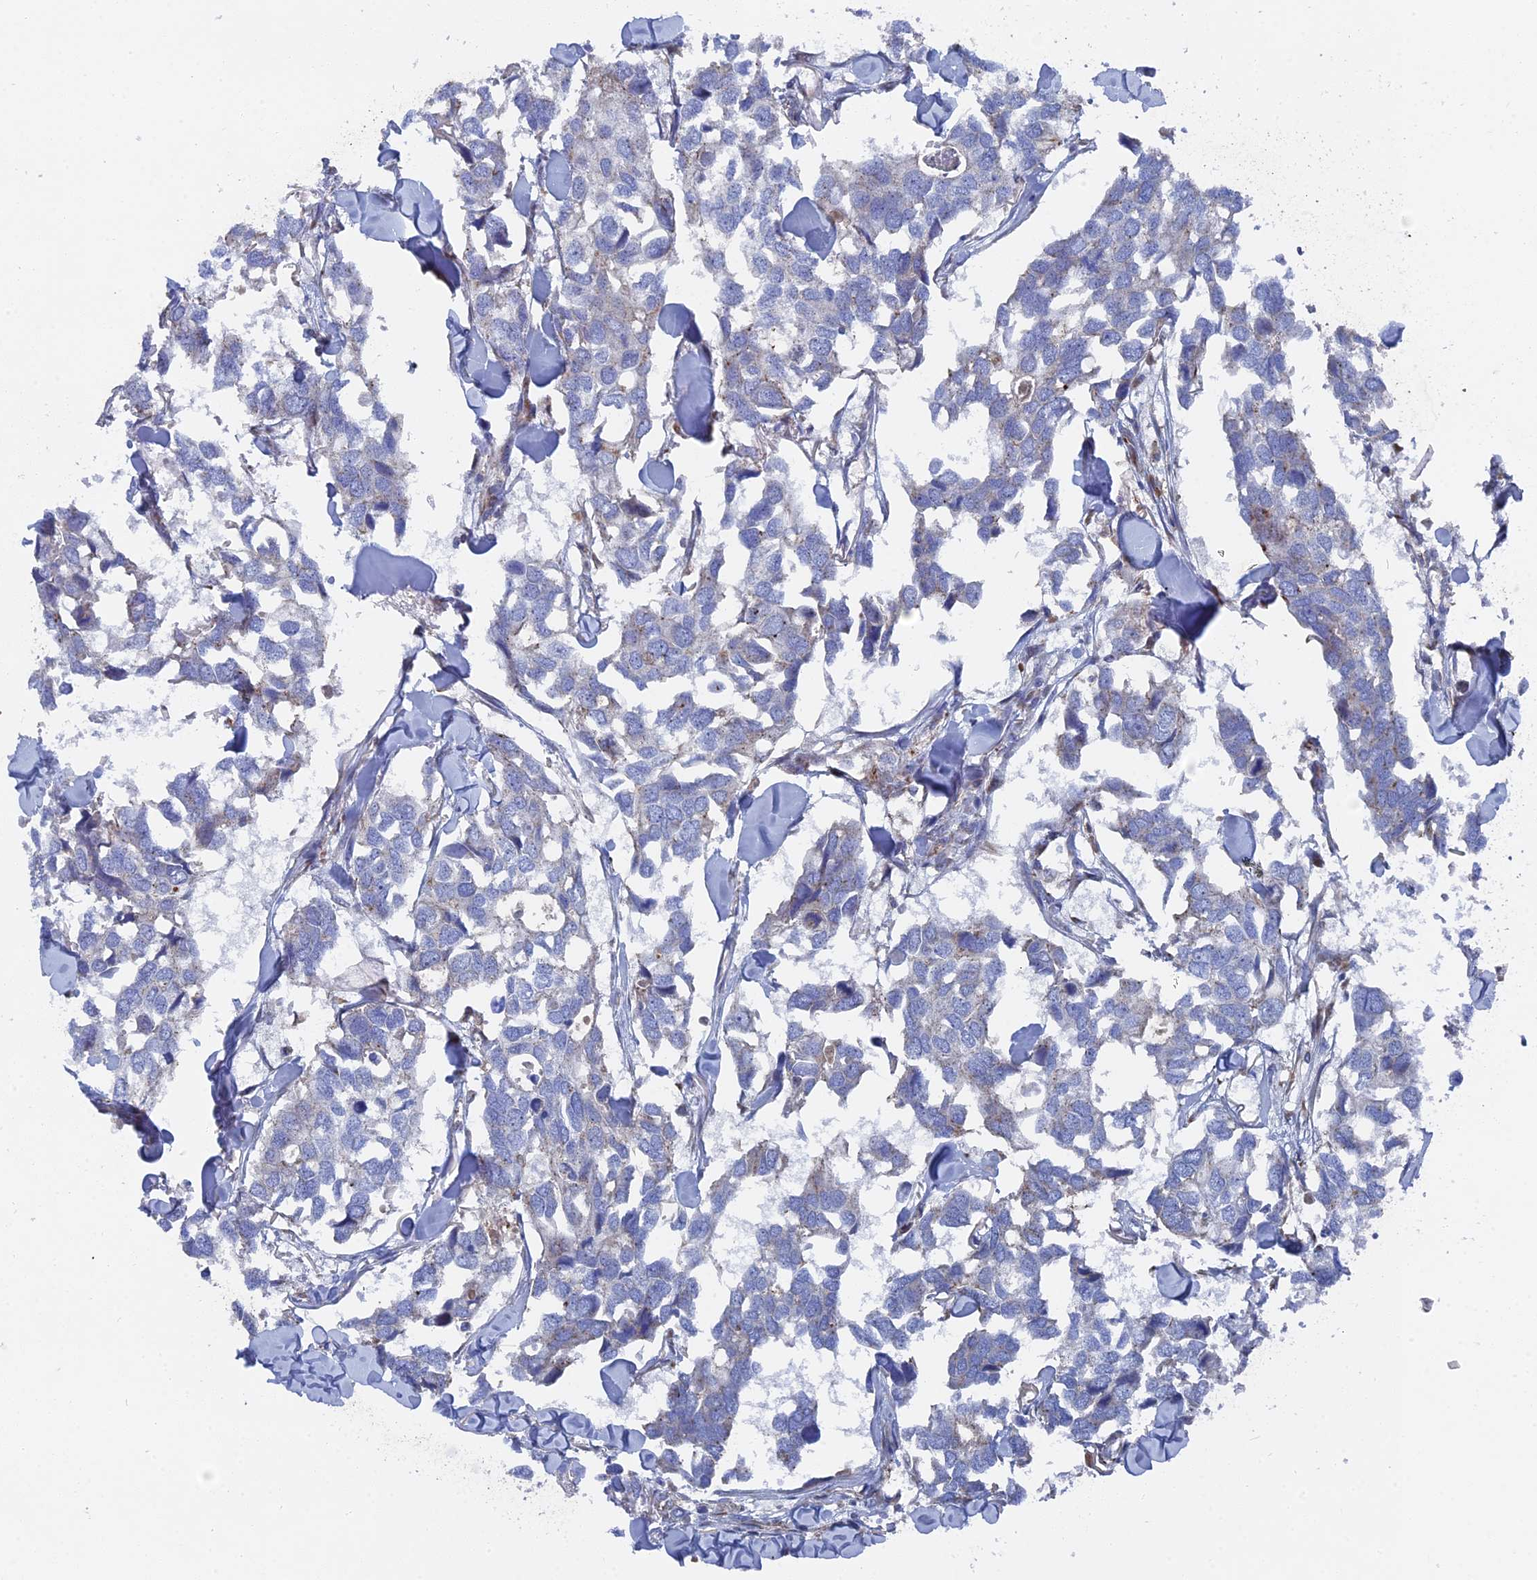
{"staining": {"intensity": "negative", "quantity": "none", "location": "none"}, "tissue": "breast cancer", "cell_type": "Tumor cells", "image_type": "cancer", "snomed": [{"axis": "morphology", "description": "Duct carcinoma"}, {"axis": "topography", "description": "Breast"}], "caption": "The image demonstrates no significant staining in tumor cells of breast cancer.", "gene": "SMG9", "patient": {"sex": "female", "age": 83}}